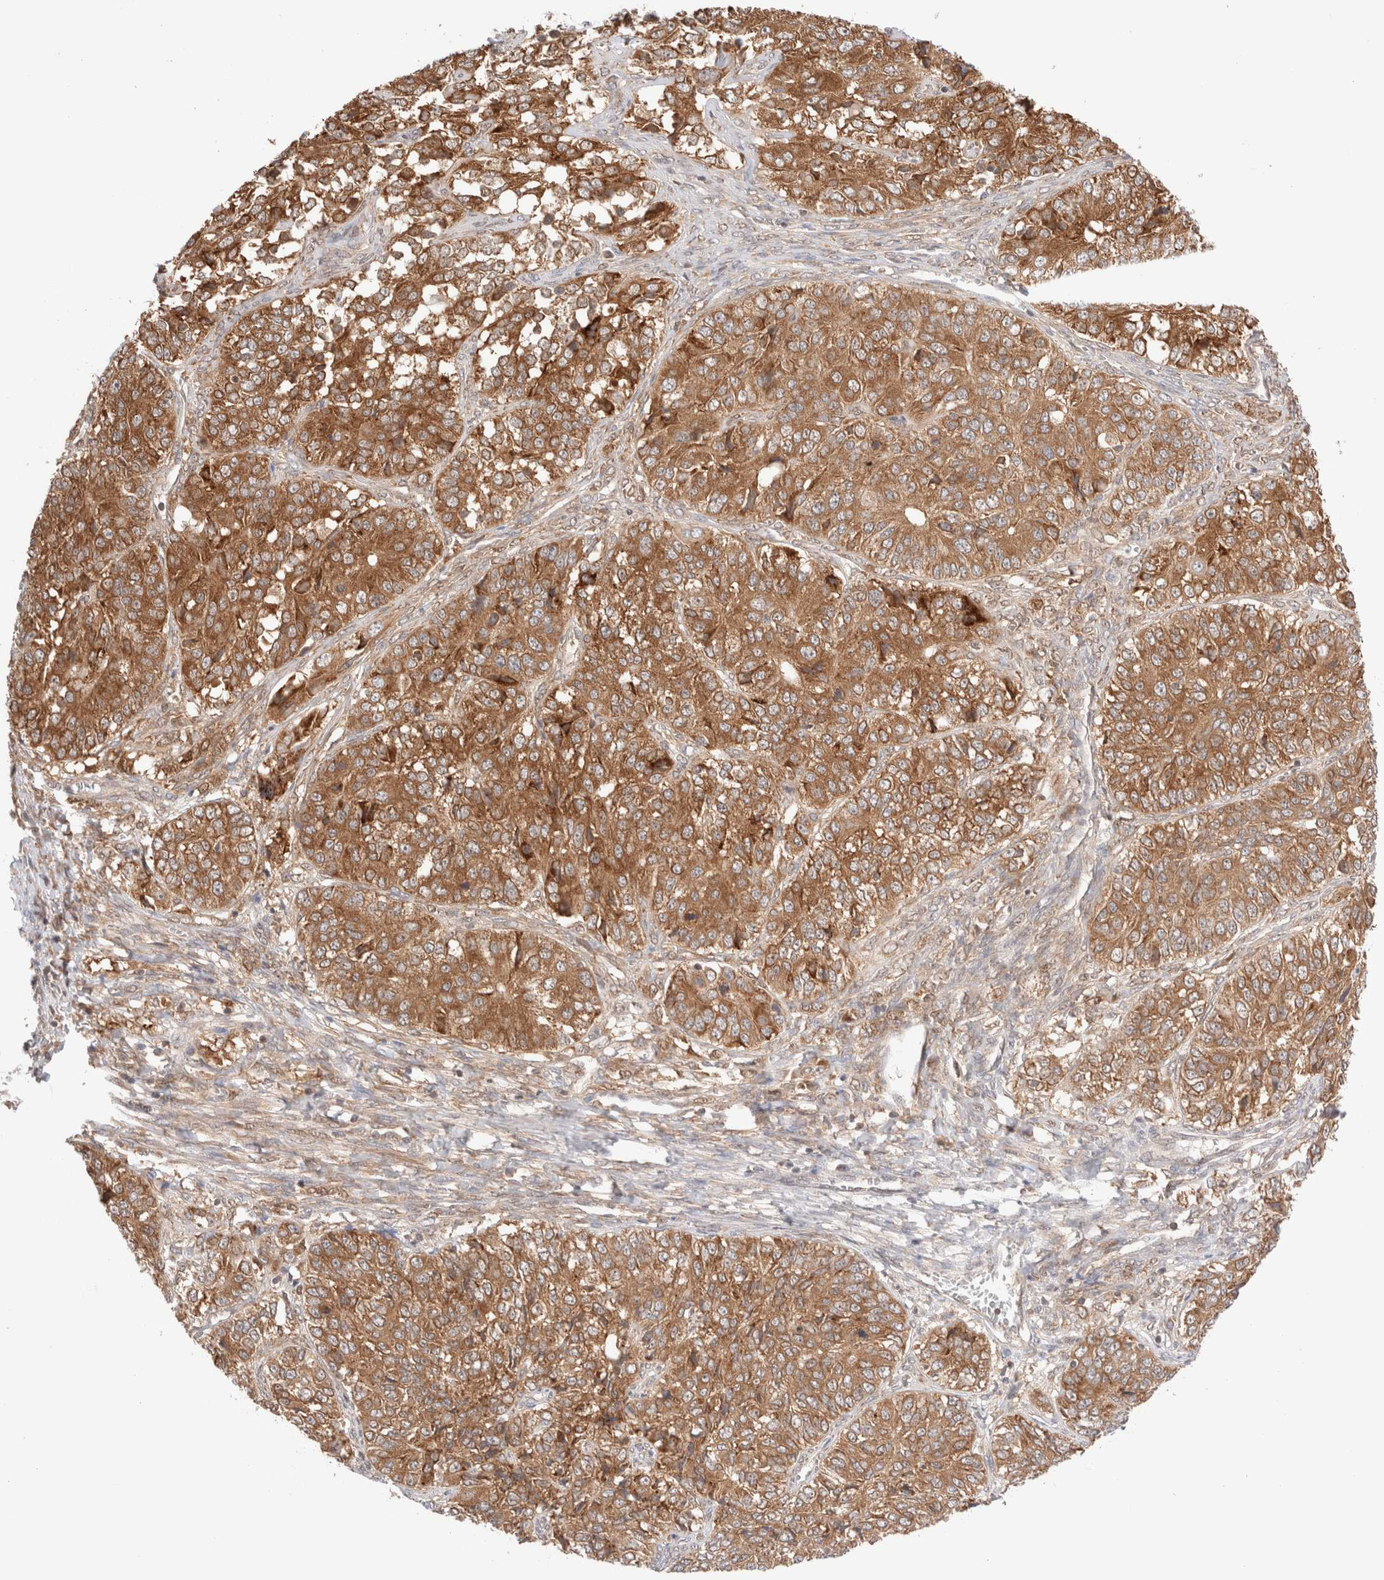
{"staining": {"intensity": "moderate", "quantity": ">75%", "location": "cytoplasmic/membranous"}, "tissue": "ovarian cancer", "cell_type": "Tumor cells", "image_type": "cancer", "snomed": [{"axis": "morphology", "description": "Carcinoma, endometroid"}, {"axis": "topography", "description": "Ovary"}], "caption": "There is medium levels of moderate cytoplasmic/membranous expression in tumor cells of endometroid carcinoma (ovarian), as demonstrated by immunohistochemical staining (brown color).", "gene": "XKR4", "patient": {"sex": "female", "age": 51}}